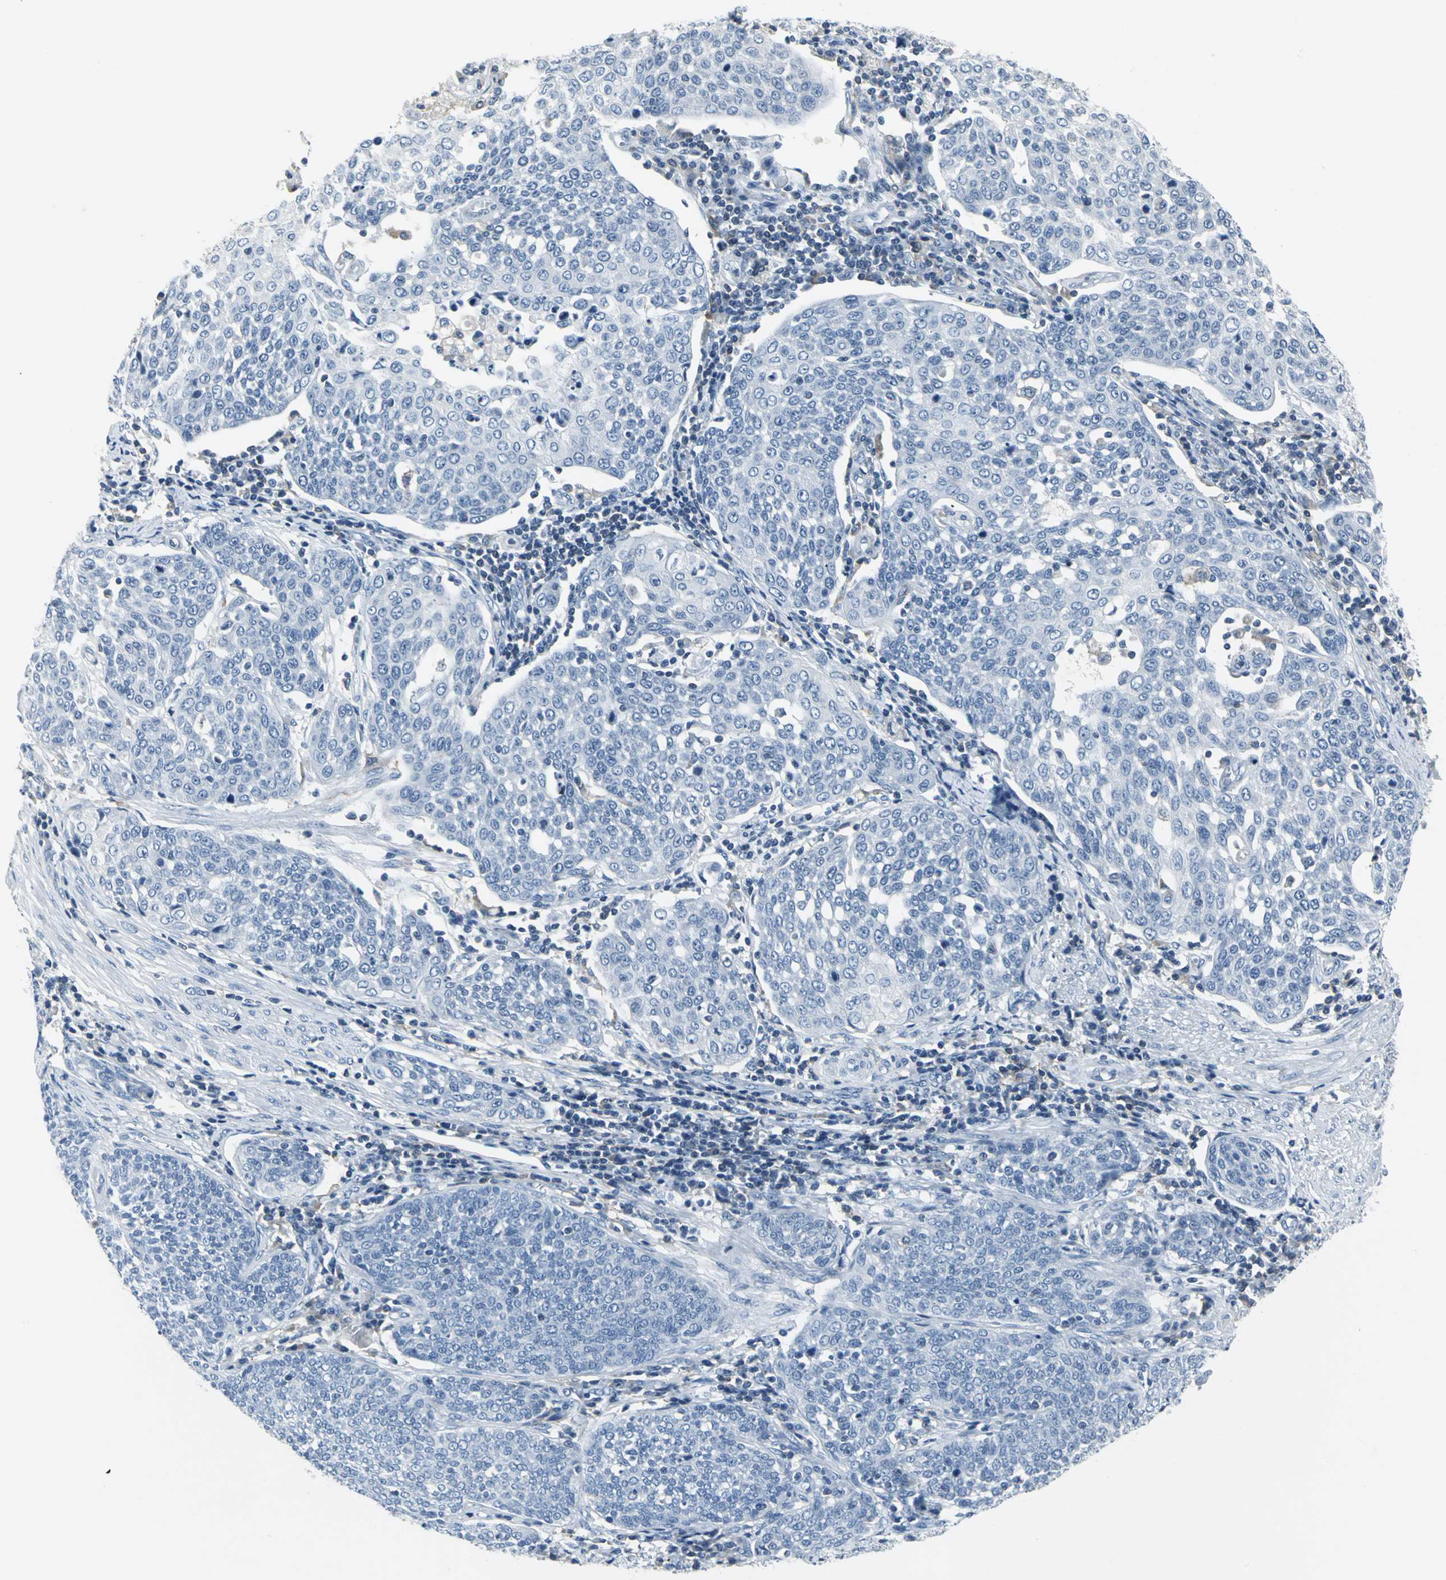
{"staining": {"intensity": "negative", "quantity": "none", "location": "none"}, "tissue": "cervical cancer", "cell_type": "Tumor cells", "image_type": "cancer", "snomed": [{"axis": "morphology", "description": "Squamous cell carcinoma, NOS"}, {"axis": "topography", "description": "Cervix"}], "caption": "This is an immunohistochemistry image of cervical cancer. There is no expression in tumor cells.", "gene": "IQGAP2", "patient": {"sex": "female", "age": 34}}